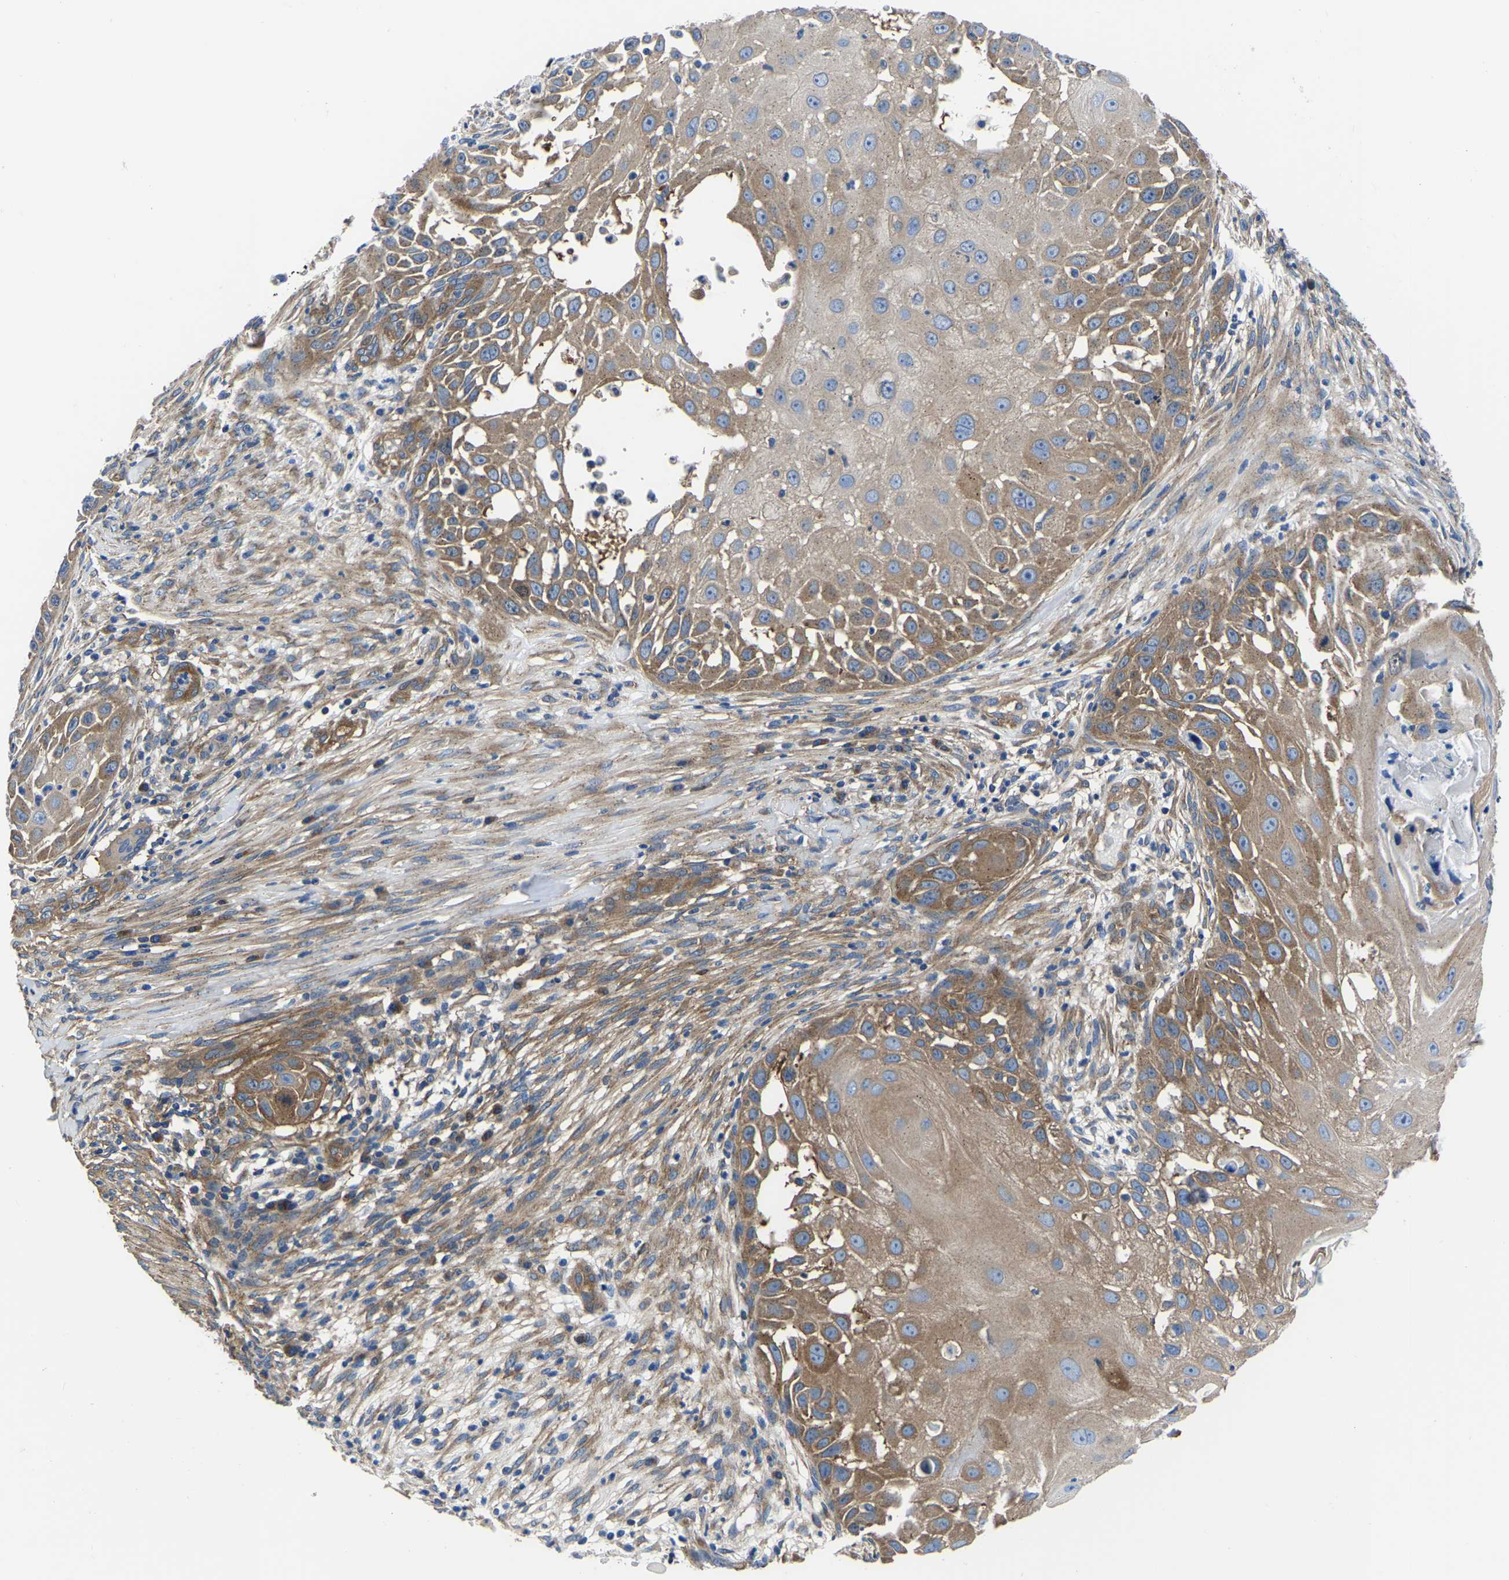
{"staining": {"intensity": "moderate", "quantity": "25%-75%", "location": "cytoplasmic/membranous"}, "tissue": "skin cancer", "cell_type": "Tumor cells", "image_type": "cancer", "snomed": [{"axis": "morphology", "description": "Squamous cell carcinoma, NOS"}, {"axis": "topography", "description": "Skin"}], "caption": "A brown stain labels moderate cytoplasmic/membranous positivity of a protein in human squamous cell carcinoma (skin) tumor cells.", "gene": "TFG", "patient": {"sex": "female", "age": 44}}